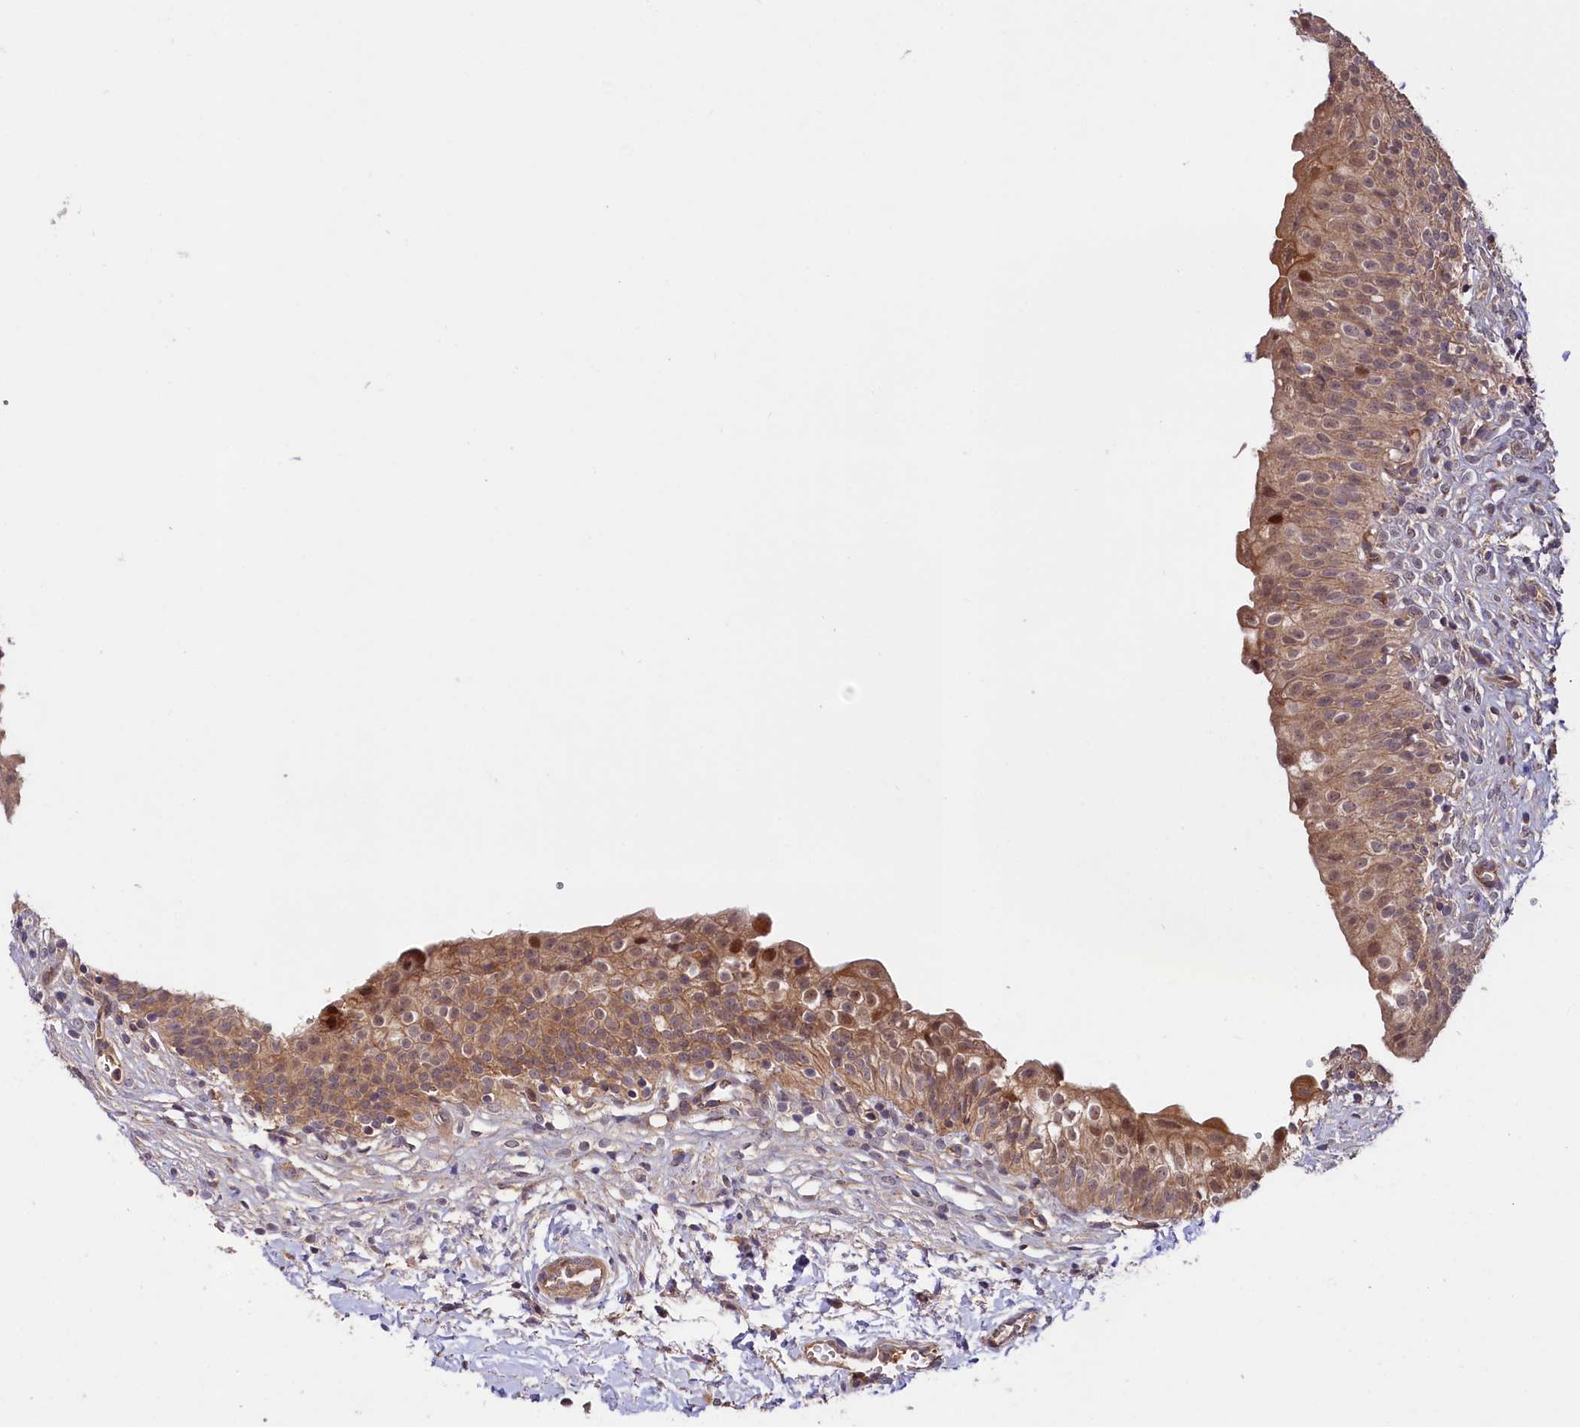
{"staining": {"intensity": "moderate", "quantity": ">75%", "location": "cytoplasmic/membranous"}, "tissue": "urinary bladder", "cell_type": "Urothelial cells", "image_type": "normal", "snomed": [{"axis": "morphology", "description": "Normal tissue, NOS"}, {"axis": "topography", "description": "Urinary bladder"}], "caption": "Urinary bladder stained with DAB immunohistochemistry (IHC) demonstrates medium levels of moderate cytoplasmic/membranous staining in approximately >75% of urothelial cells. (Stains: DAB in brown, nuclei in blue, Microscopy: brightfield microscopy at high magnification).", "gene": "NEDD1", "patient": {"sex": "male", "age": 55}}